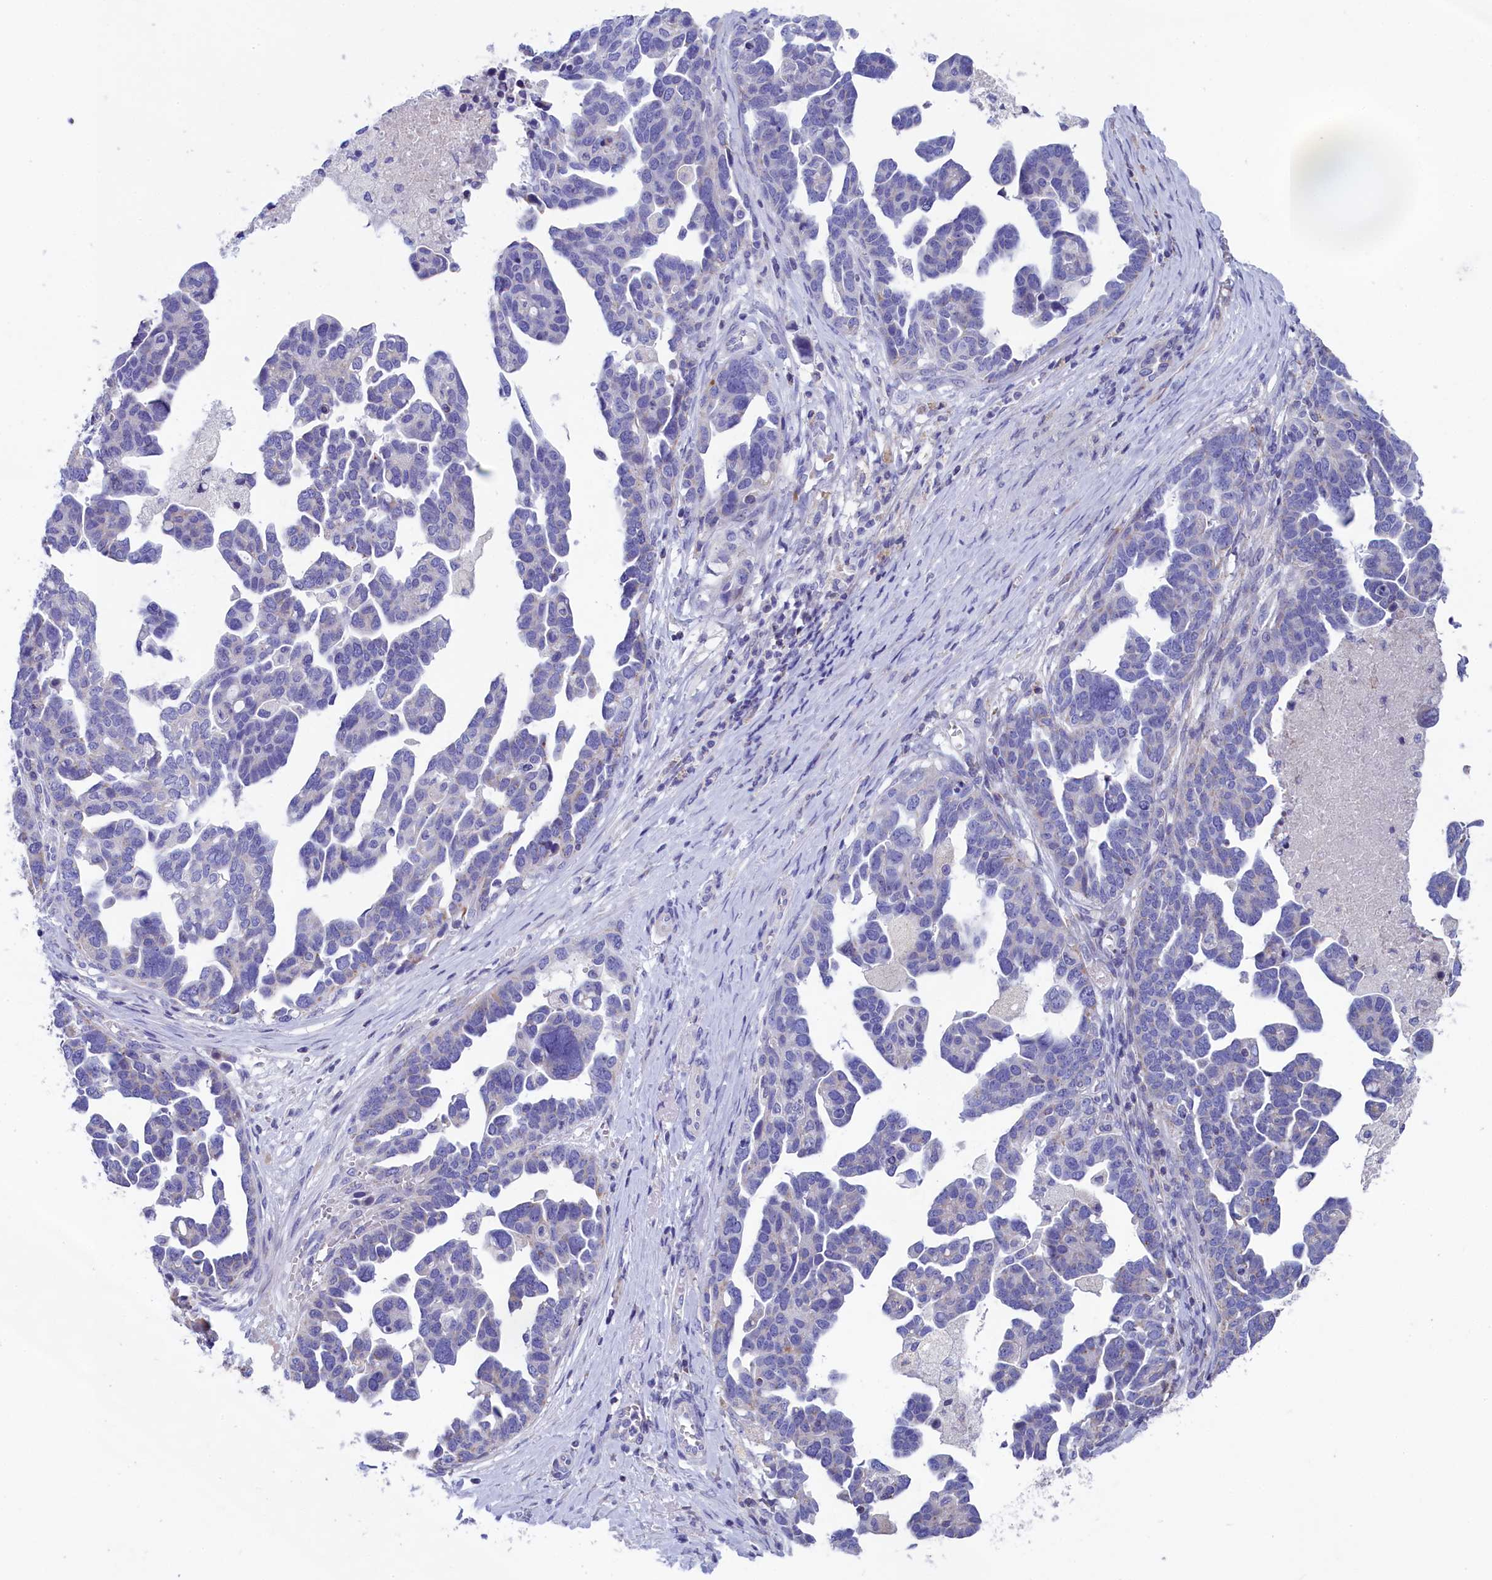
{"staining": {"intensity": "negative", "quantity": "none", "location": "none"}, "tissue": "ovarian cancer", "cell_type": "Tumor cells", "image_type": "cancer", "snomed": [{"axis": "morphology", "description": "Cystadenocarcinoma, serous, NOS"}, {"axis": "topography", "description": "Ovary"}], "caption": "Tumor cells are negative for brown protein staining in ovarian serous cystadenocarcinoma. The staining is performed using DAB (3,3'-diaminobenzidine) brown chromogen with nuclei counter-stained in using hematoxylin.", "gene": "PRDM12", "patient": {"sex": "female", "age": 54}}